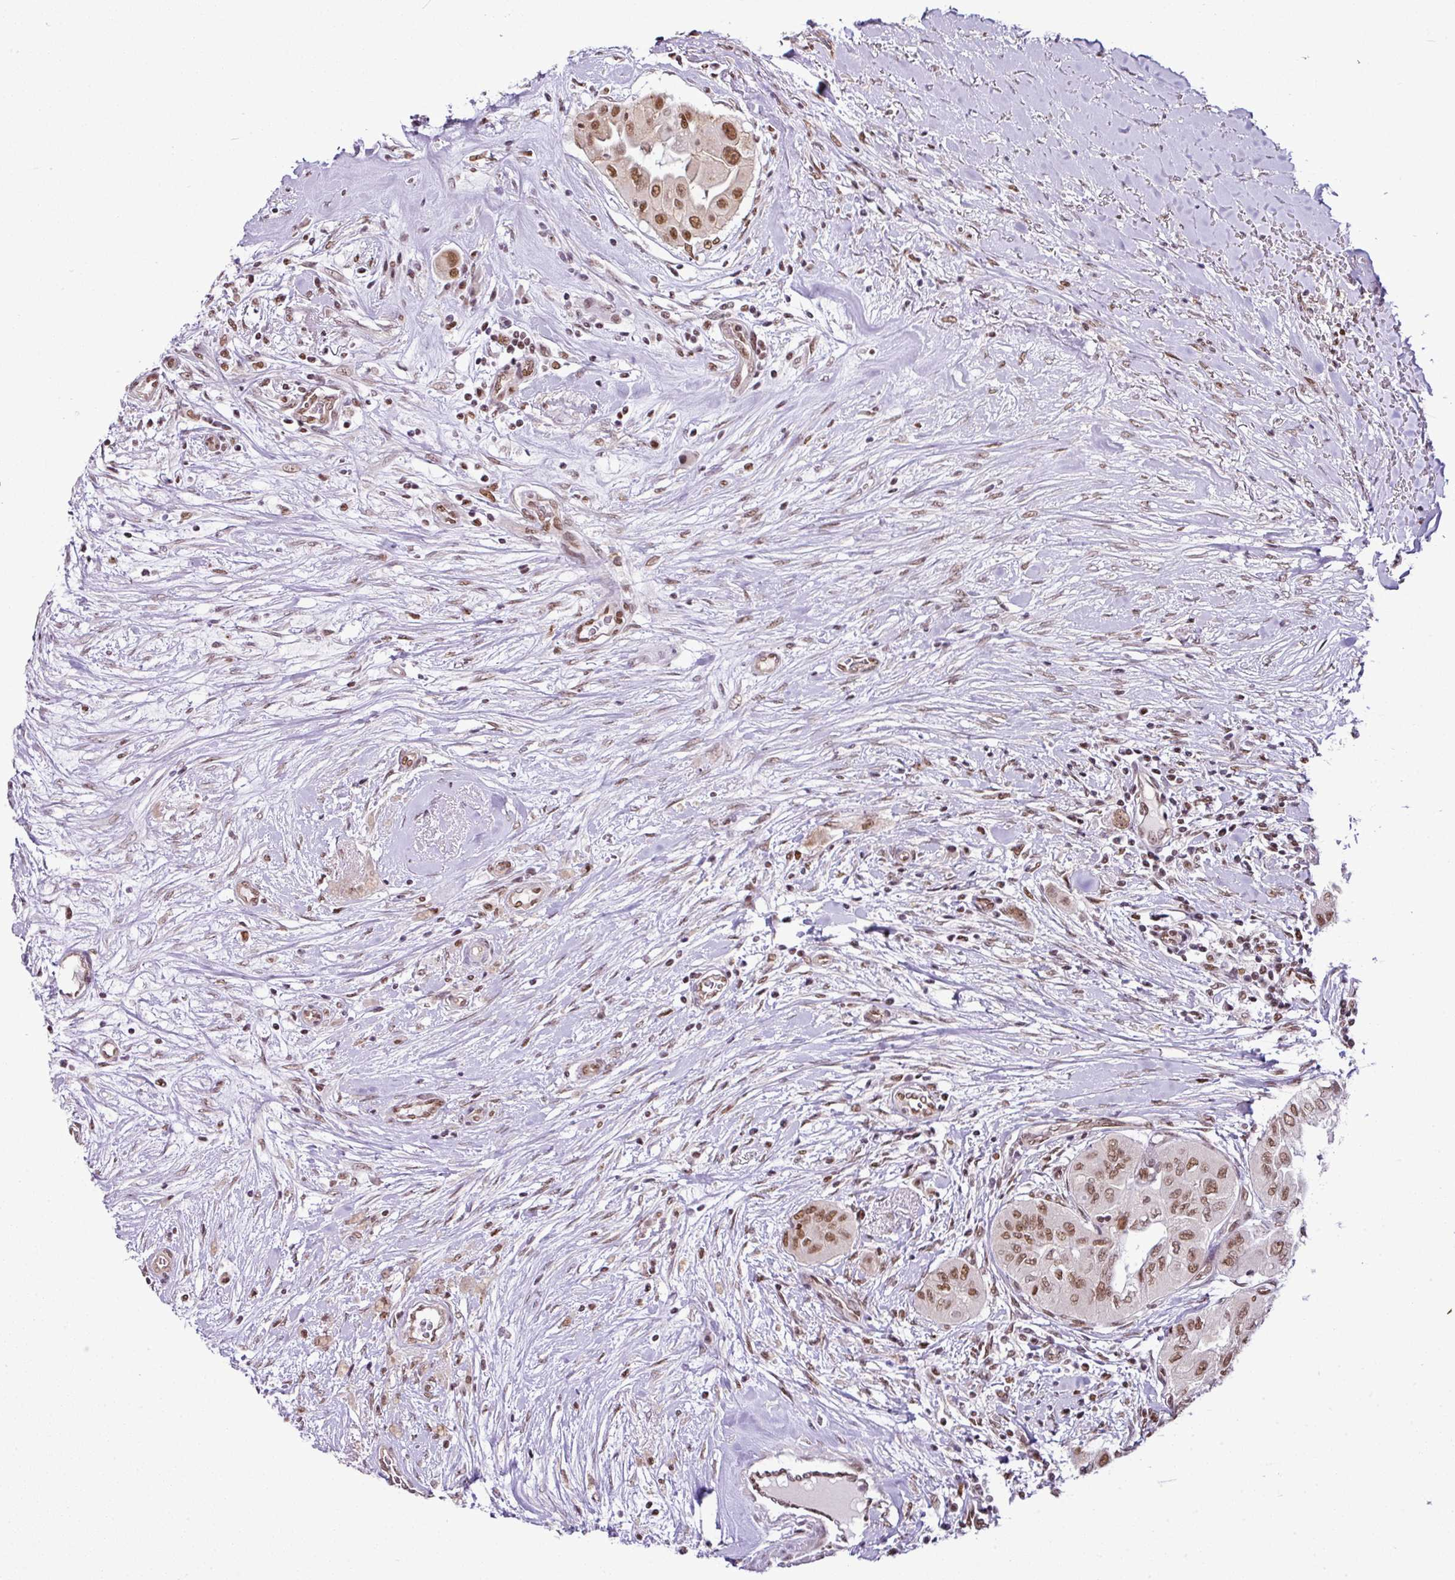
{"staining": {"intensity": "moderate", "quantity": ">75%", "location": "nuclear"}, "tissue": "thyroid cancer", "cell_type": "Tumor cells", "image_type": "cancer", "snomed": [{"axis": "morphology", "description": "Papillary adenocarcinoma, NOS"}, {"axis": "topography", "description": "Thyroid gland"}], "caption": "Protein expression analysis of human papillary adenocarcinoma (thyroid) reveals moderate nuclear expression in approximately >75% of tumor cells.", "gene": "PGAP4", "patient": {"sex": "female", "age": 59}}